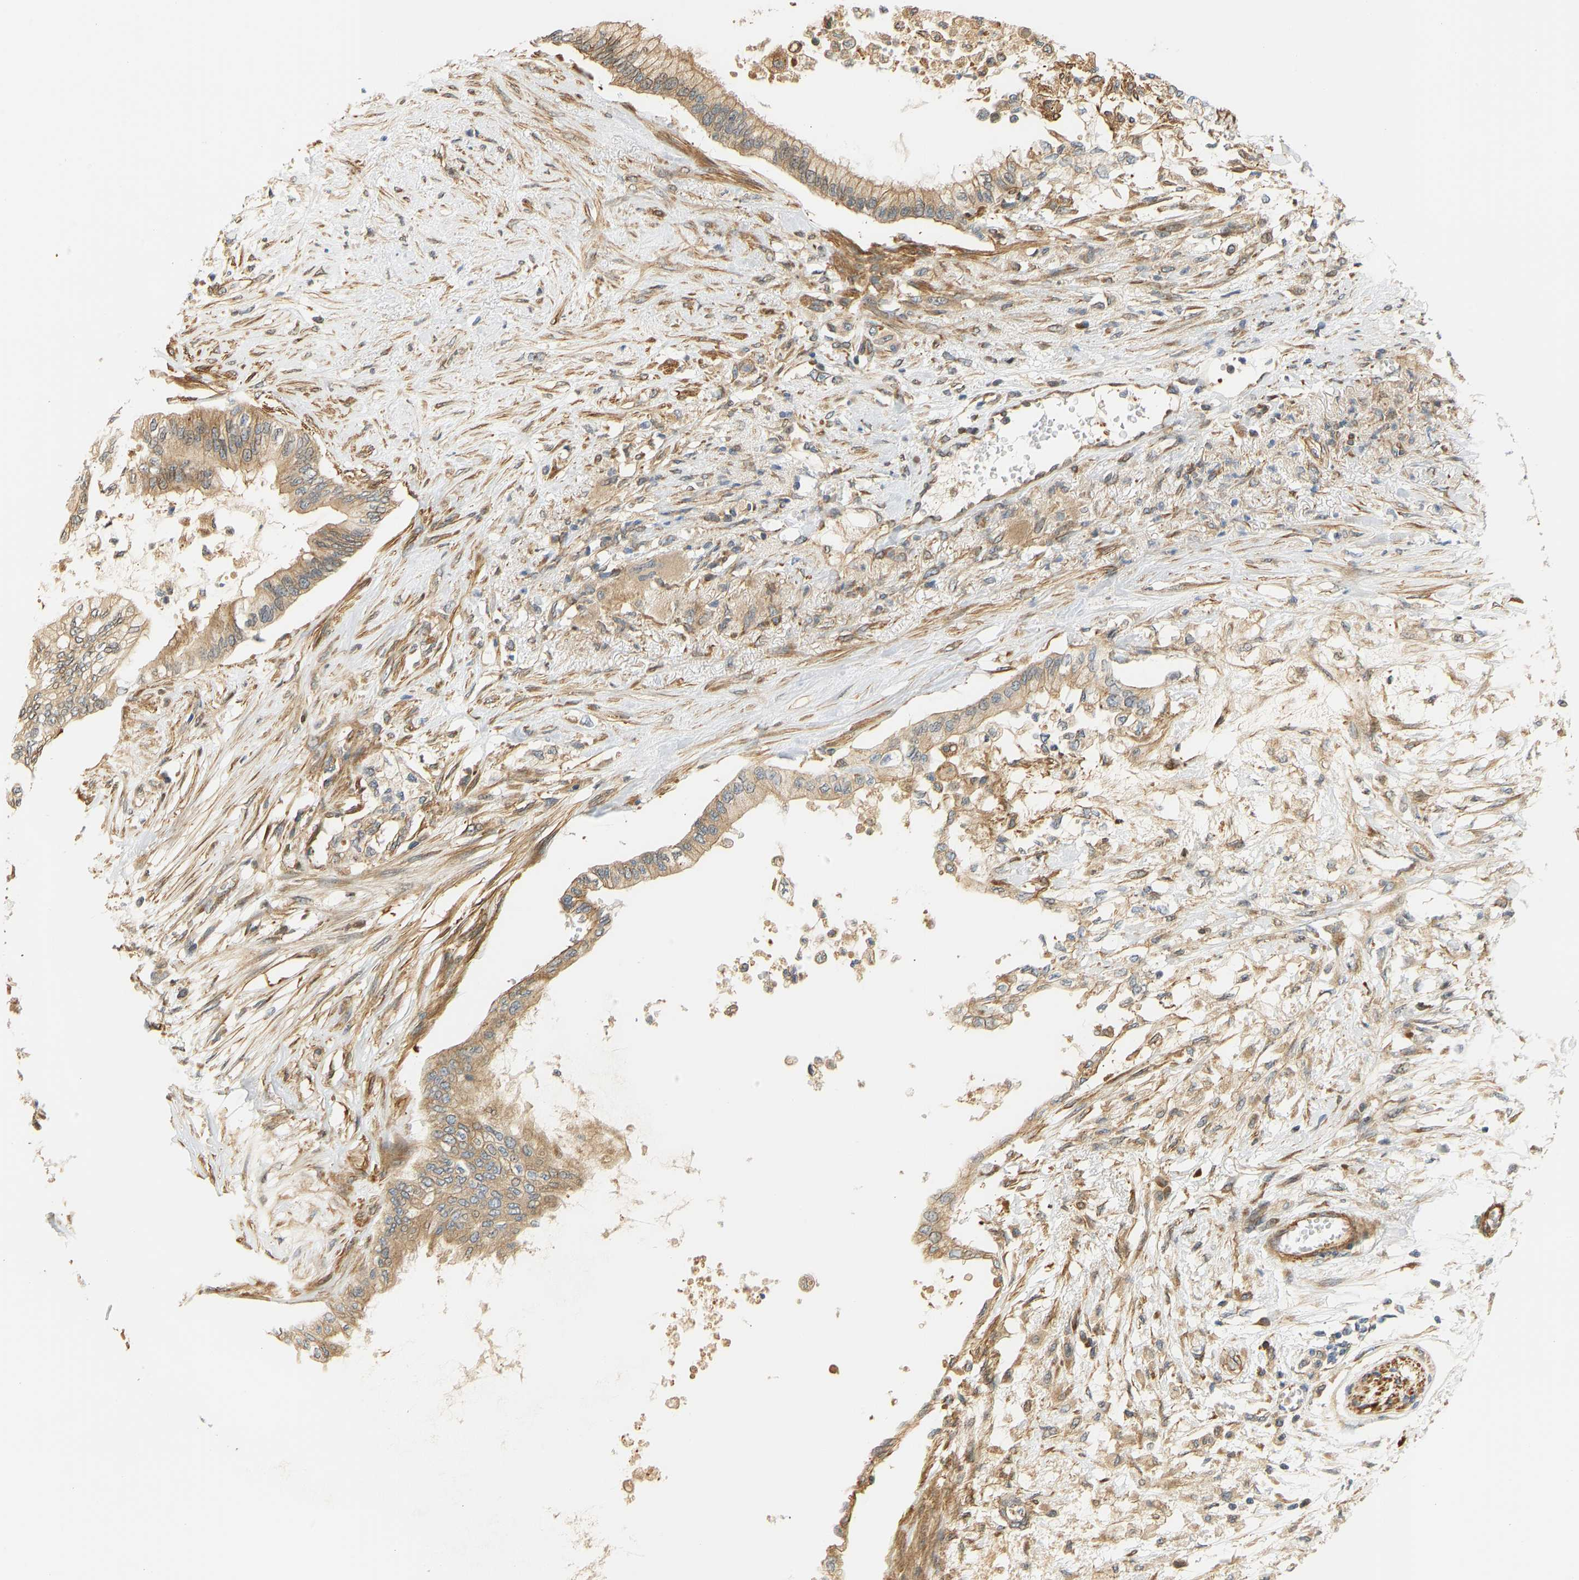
{"staining": {"intensity": "moderate", "quantity": ">75%", "location": "cytoplasmic/membranous"}, "tissue": "pancreatic cancer", "cell_type": "Tumor cells", "image_type": "cancer", "snomed": [{"axis": "morphology", "description": "Normal tissue, NOS"}, {"axis": "morphology", "description": "Adenocarcinoma, NOS"}, {"axis": "topography", "description": "Pancreas"}, {"axis": "topography", "description": "Duodenum"}], "caption": "Protein analysis of pancreatic adenocarcinoma tissue displays moderate cytoplasmic/membranous positivity in about >75% of tumor cells.", "gene": "CEP57", "patient": {"sex": "female", "age": 60}}